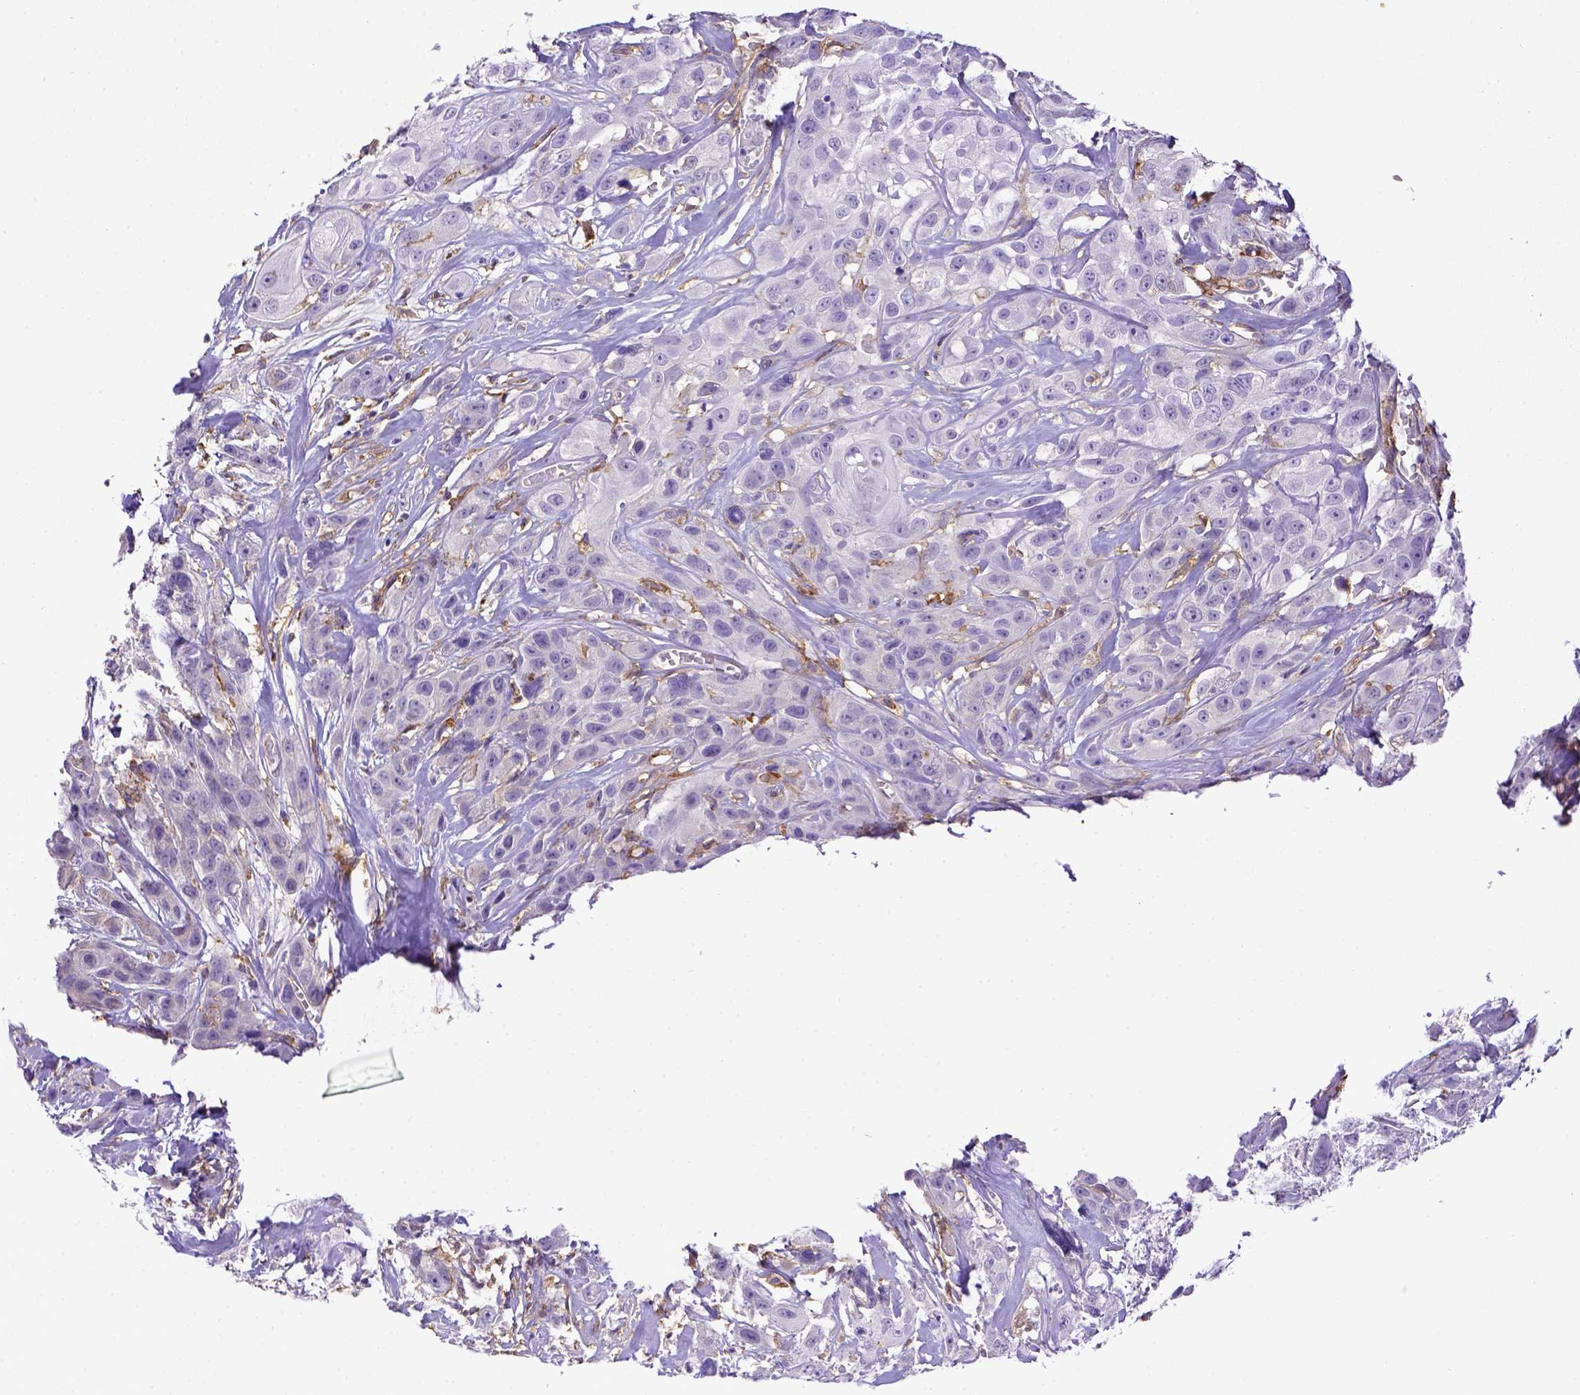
{"staining": {"intensity": "negative", "quantity": "none", "location": "none"}, "tissue": "head and neck cancer", "cell_type": "Tumor cells", "image_type": "cancer", "snomed": [{"axis": "morphology", "description": "Squamous cell carcinoma, NOS"}, {"axis": "topography", "description": "Head-Neck"}], "caption": "DAB immunohistochemical staining of human head and neck squamous cell carcinoma exhibits no significant staining in tumor cells.", "gene": "CD40", "patient": {"sex": "male", "age": 57}}